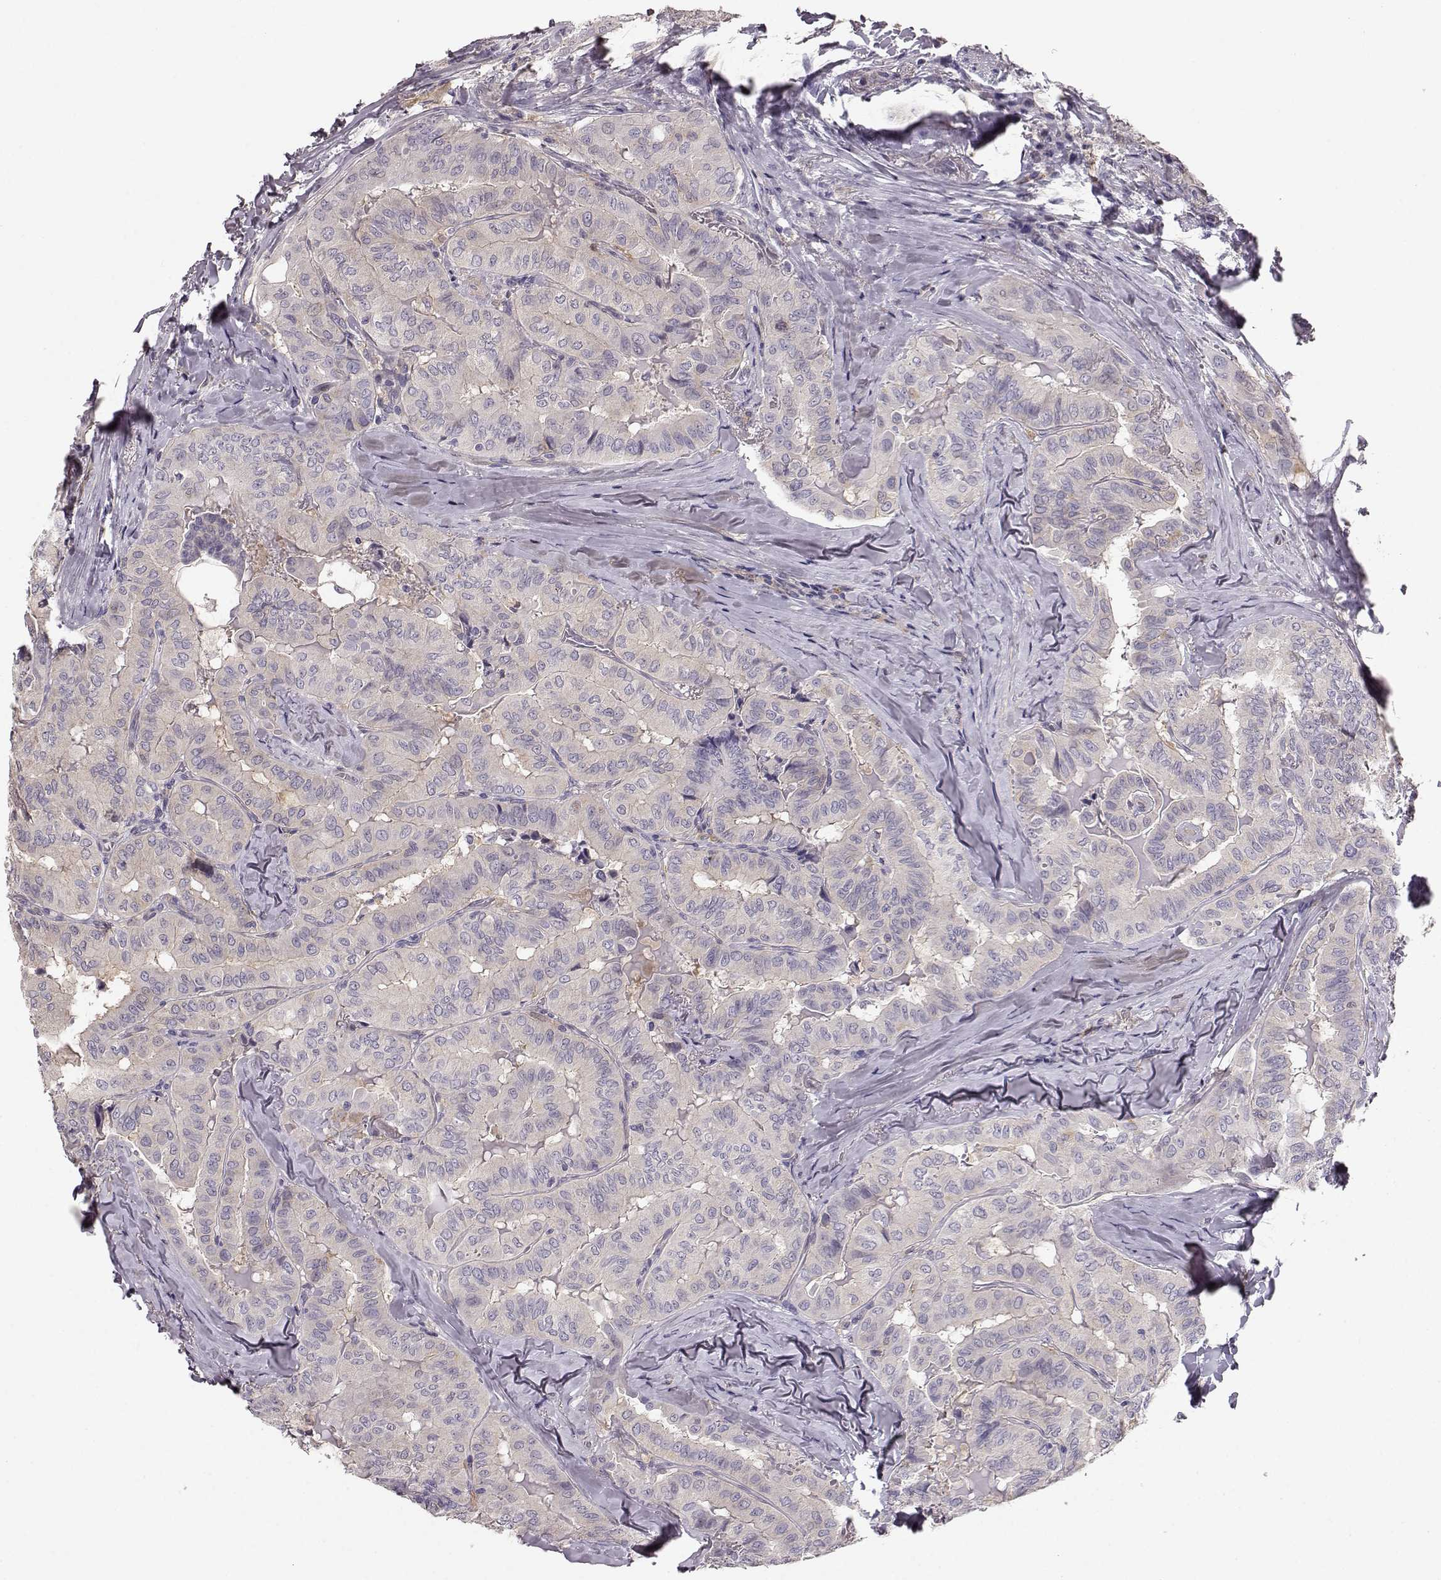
{"staining": {"intensity": "weak", "quantity": "<25%", "location": "cytoplasmic/membranous"}, "tissue": "thyroid cancer", "cell_type": "Tumor cells", "image_type": "cancer", "snomed": [{"axis": "morphology", "description": "Papillary adenocarcinoma, NOS"}, {"axis": "topography", "description": "Thyroid gland"}], "caption": "A histopathology image of papillary adenocarcinoma (thyroid) stained for a protein reveals no brown staining in tumor cells.", "gene": "GPR50", "patient": {"sex": "female", "age": 68}}